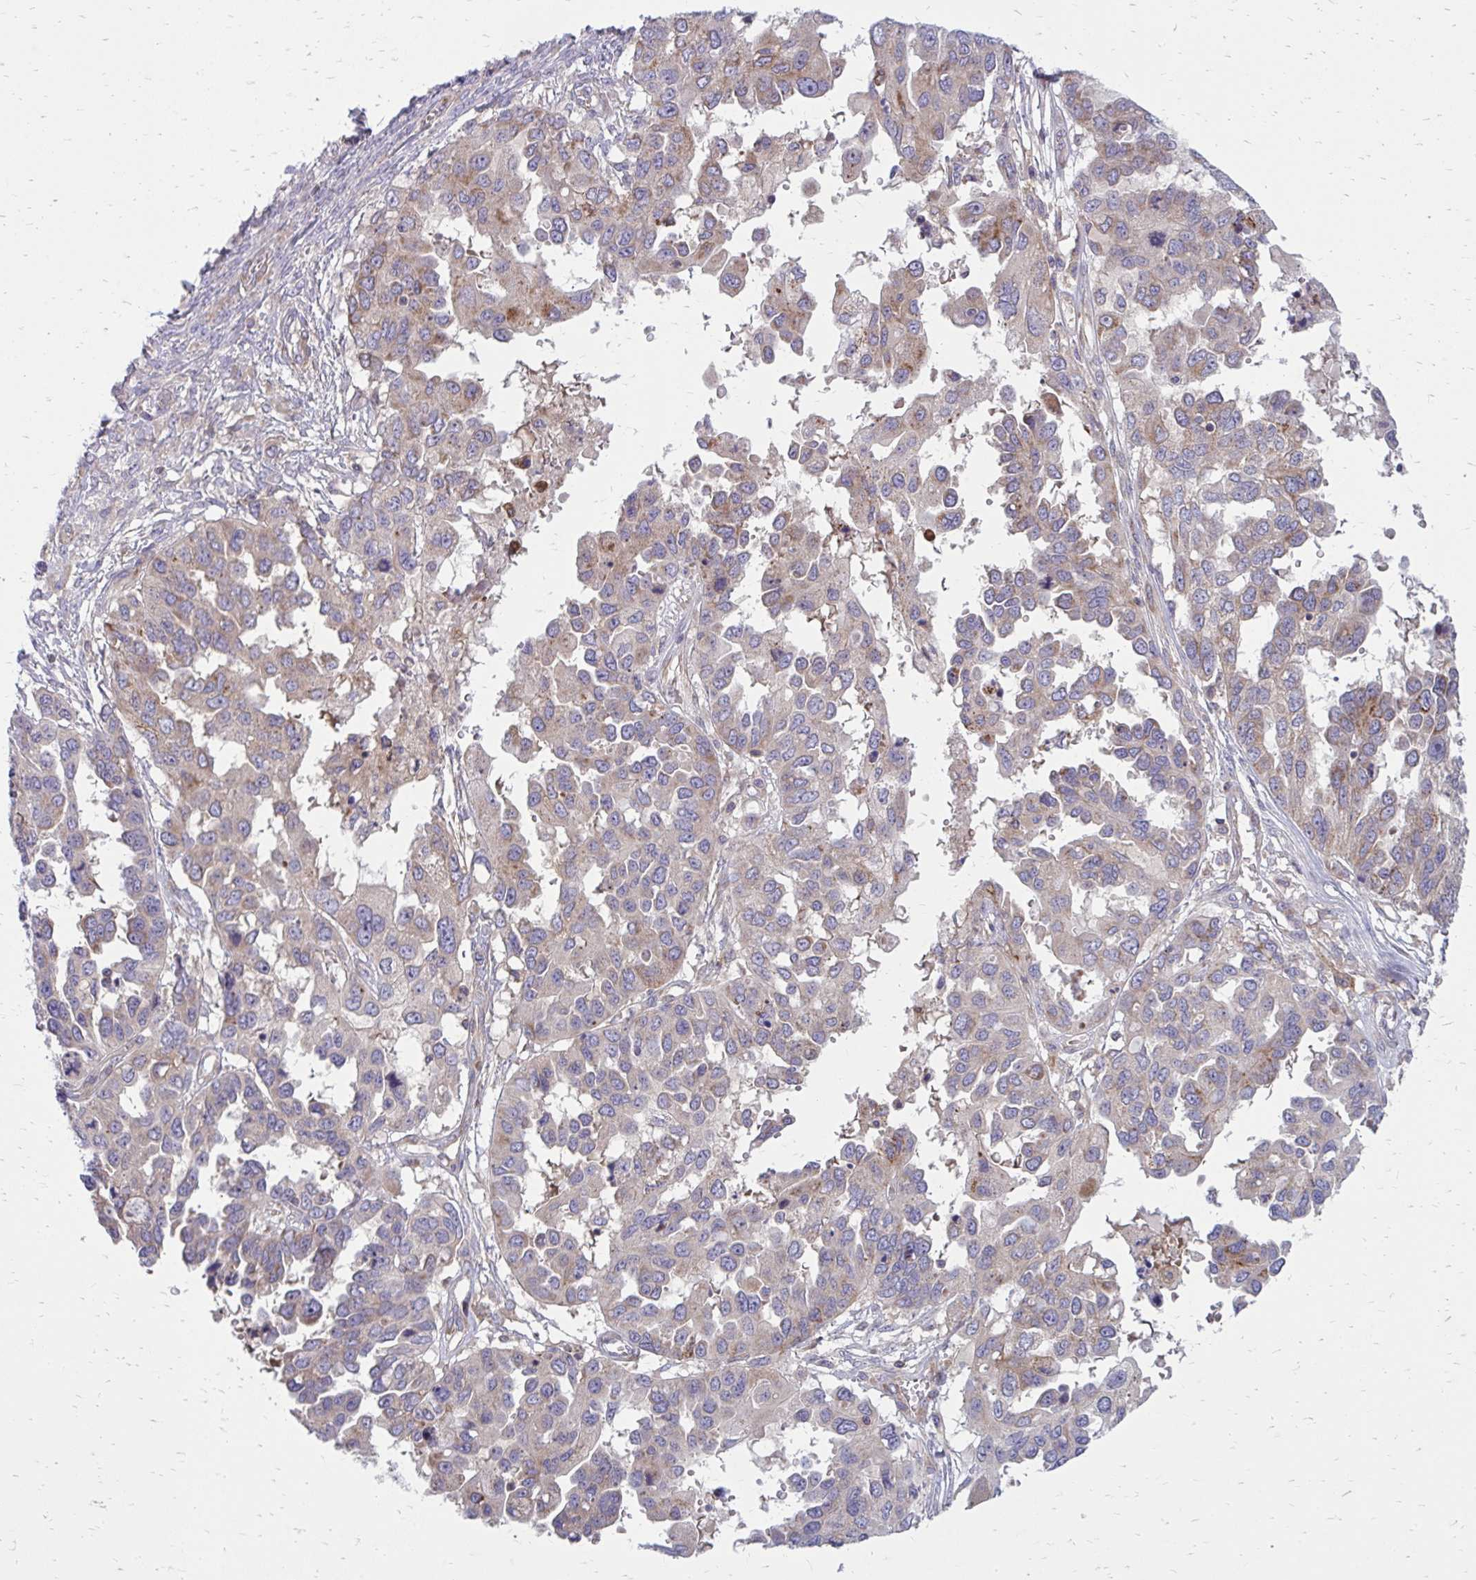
{"staining": {"intensity": "weak", "quantity": "<25%", "location": "cytoplasmic/membranous"}, "tissue": "ovarian cancer", "cell_type": "Tumor cells", "image_type": "cancer", "snomed": [{"axis": "morphology", "description": "Cystadenocarcinoma, serous, NOS"}, {"axis": "topography", "description": "Ovary"}], "caption": "DAB (3,3'-diaminobenzidine) immunohistochemical staining of ovarian cancer (serous cystadenocarcinoma) demonstrates no significant staining in tumor cells. (DAB (3,3'-diaminobenzidine) immunohistochemistry (IHC) visualized using brightfield microscopy, high magnification).", "gene": "ASAP1", "patient": {"sex": "female", "age": 53}}